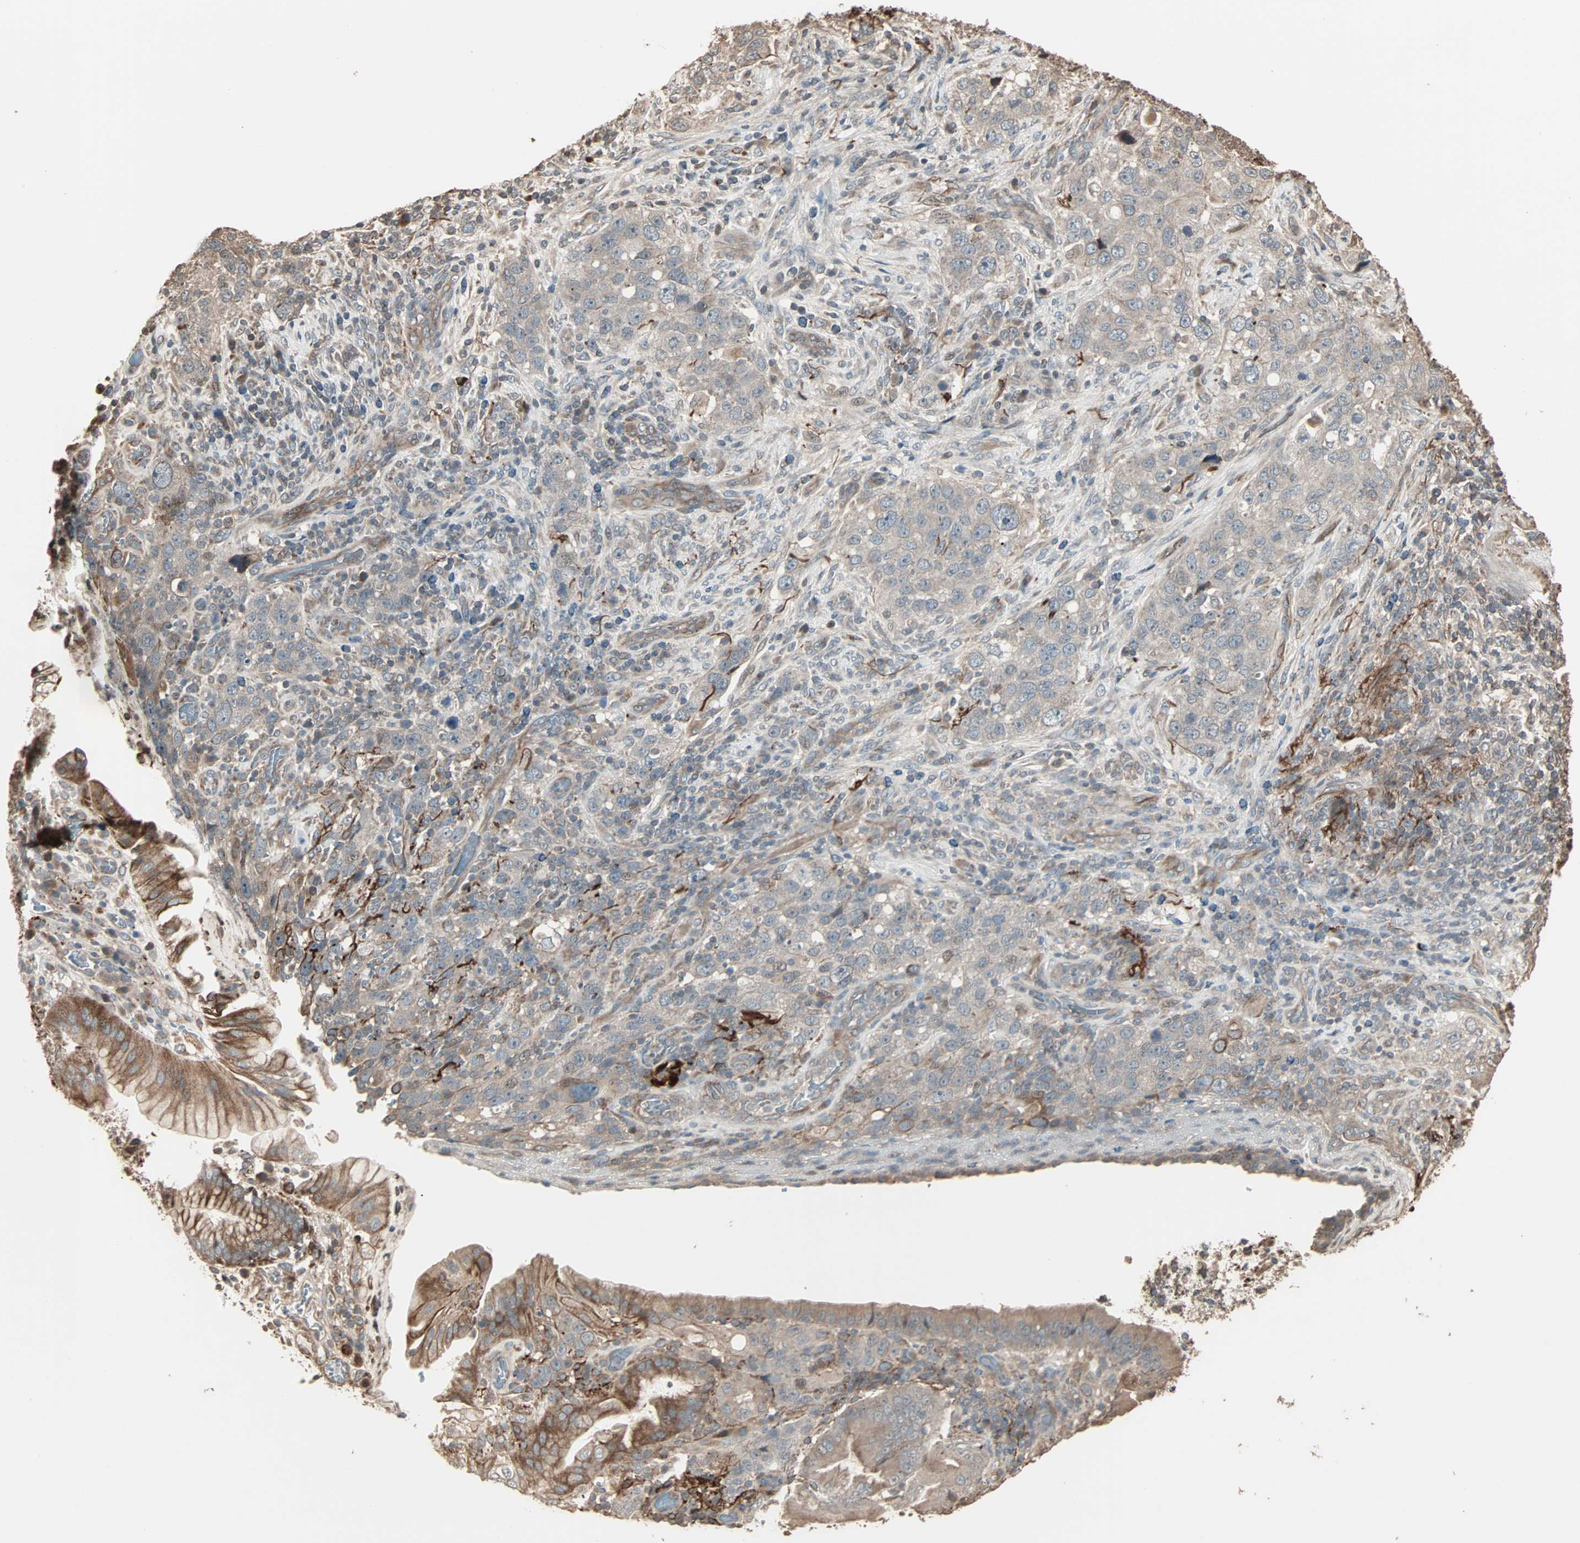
{"staining": {"intensity": "weak", "quantity": "<25%", "location": "cytoplasmic/membranous"}, "tissue": "stomach cancer", "cell_type": "Tumor cells", "image_type": "cancer", "snomed": [{"axis": "morphology", "description": "Normal tissue, NOS"}, {"axis": "morphology", "description": "Adenocarcinoma, NOS"}, {"axis": "topography", "description": "Stomach"}], "caption": "An image of stomach adenocarcinoma stained for a protein reveals no brown staining in tumor cells.", "gene": "CALCRL", "patient": {"sex": "male", "age": 48}}